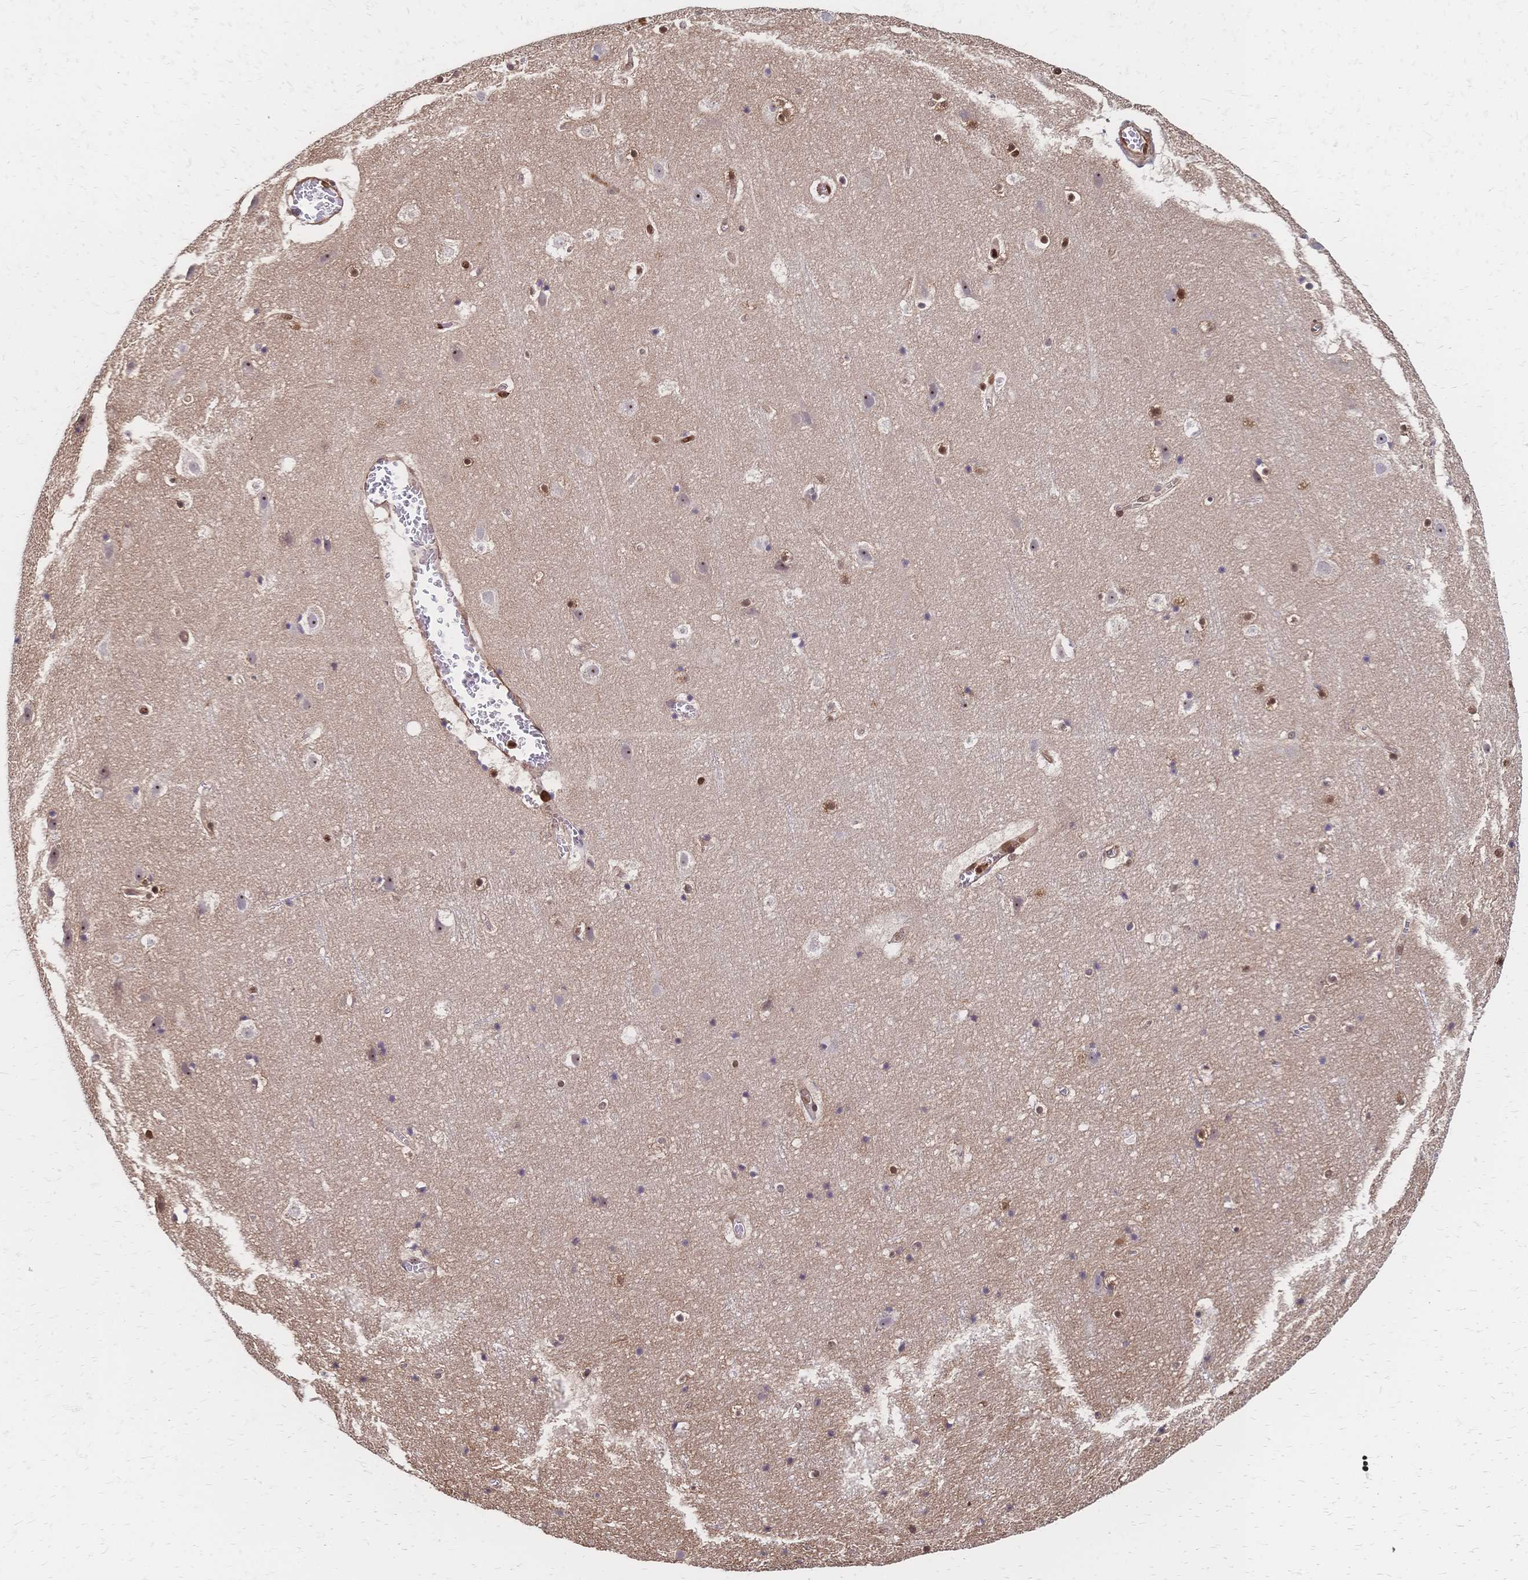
{"staining": {"intensity": "moderate", "quantity": "25%-75%", "location": "nuclear"}, "tissue": "cerebral cortex", "cell_type": "Endothelial cells", "image_type": "normal", "snomed": [{"axis": "morphology", "description": "Normal tissue, NOS"}, {"axis": "topography", "description": "Cerebral cortex"}], "caption": "Cerebral cortex stained with immunohistochemistry (IHC) shows moderate nuclear staining in about 25%-75% of endothelial cells. The protein is shown in brown color, while the nuclei are stained blue.", "gene": "HDGF", "patient": {"sex": "female", "age": 42}}